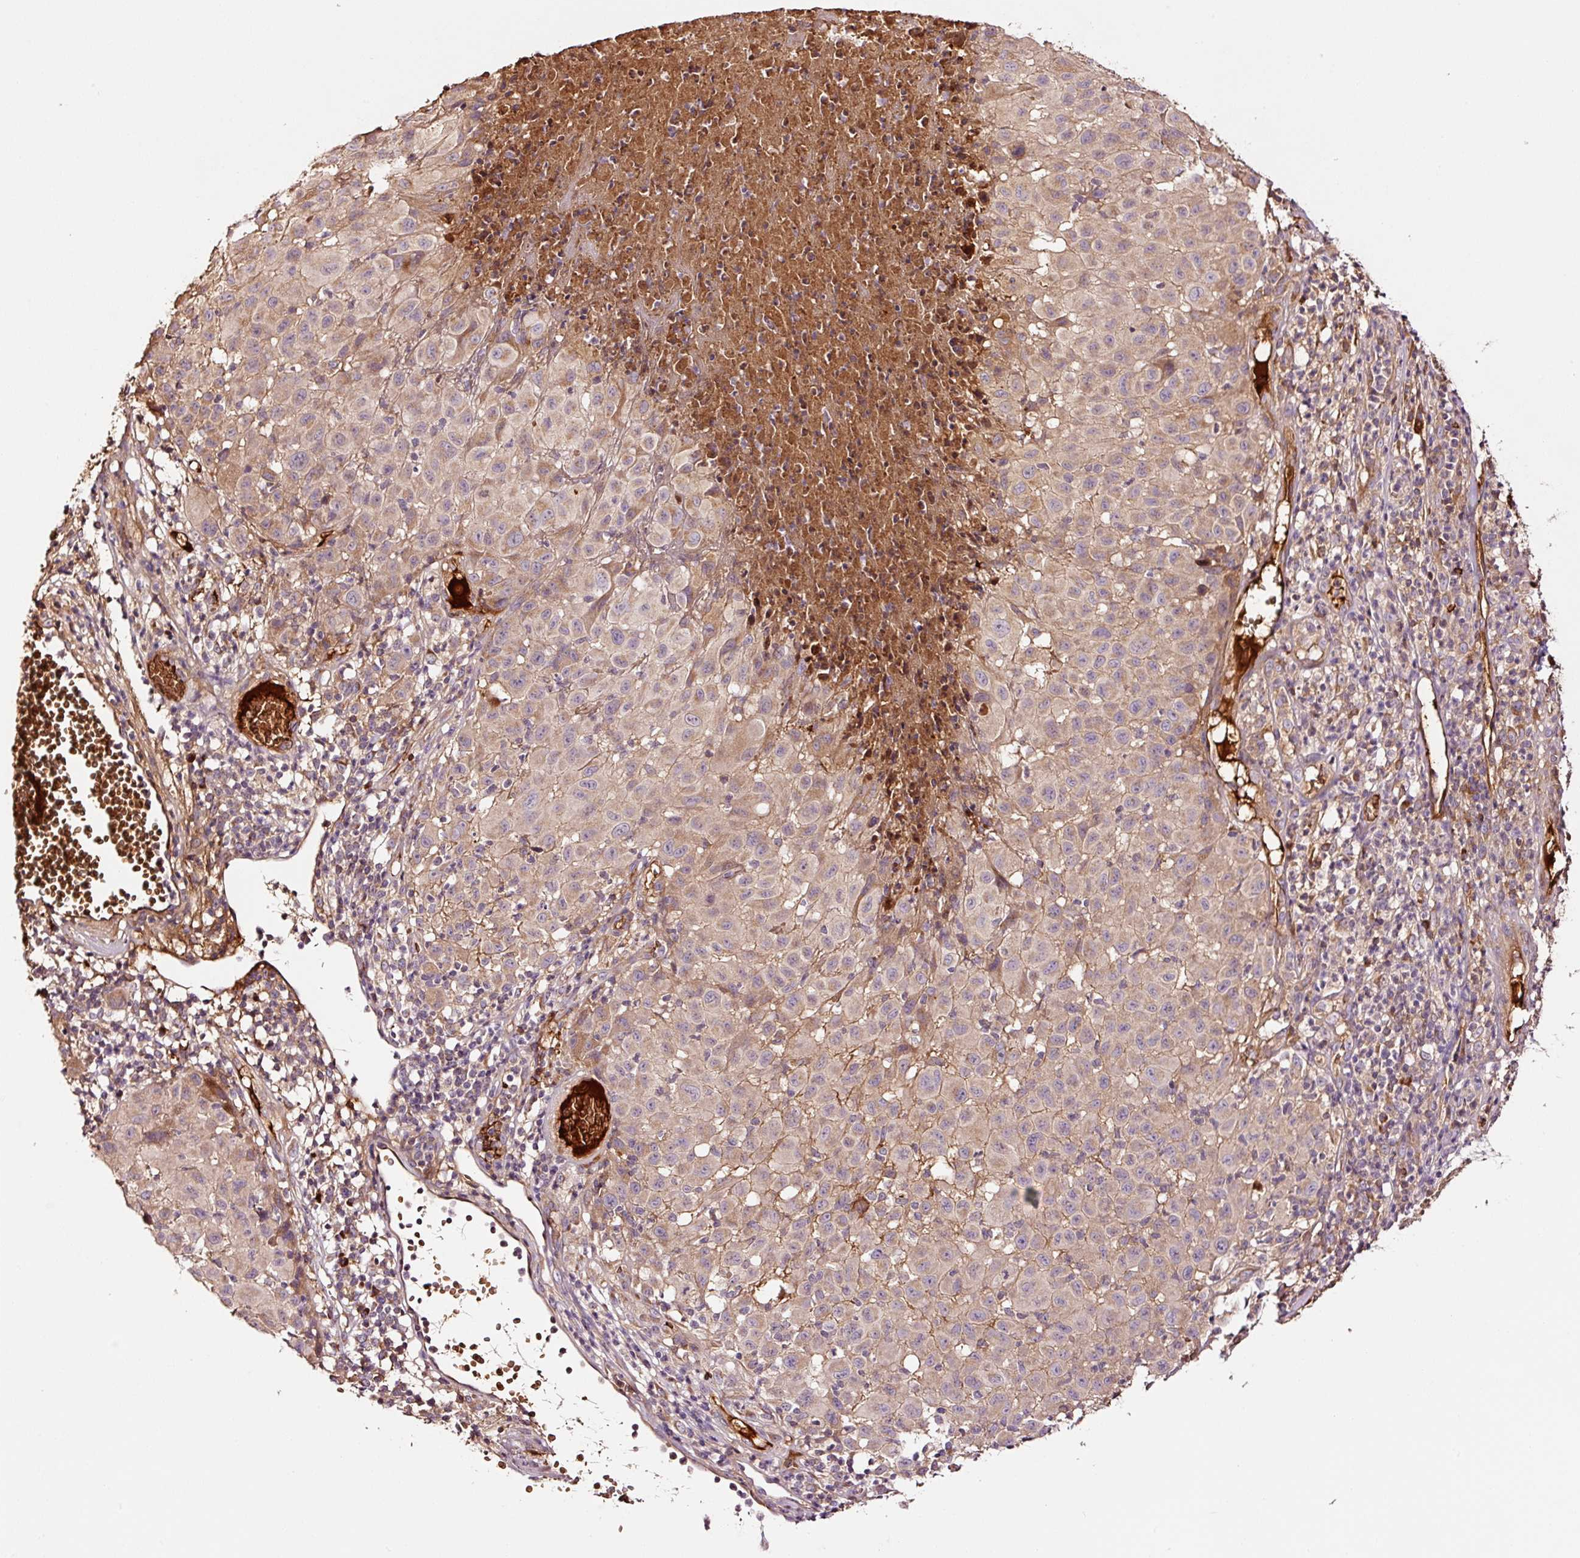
{"staining": {"intensity": "weak", "quantity": "<25%", "location": "cytoplasmic/membranous"}, "tissue": "melanoma", "cell_type": "Tumor cells", "image_type": "cancer", "snomed": [{"axis": "morphology", "description": "Malignant melanoma, NOS"}, {"axis": "topography", "description": "Skin"}], "caption": "Protein analysis of malignant melanoma exhibits no significant staining in tumor cells.", "gene": "PGLYRP2", "patient": {"sex": "male", "age": 73}}